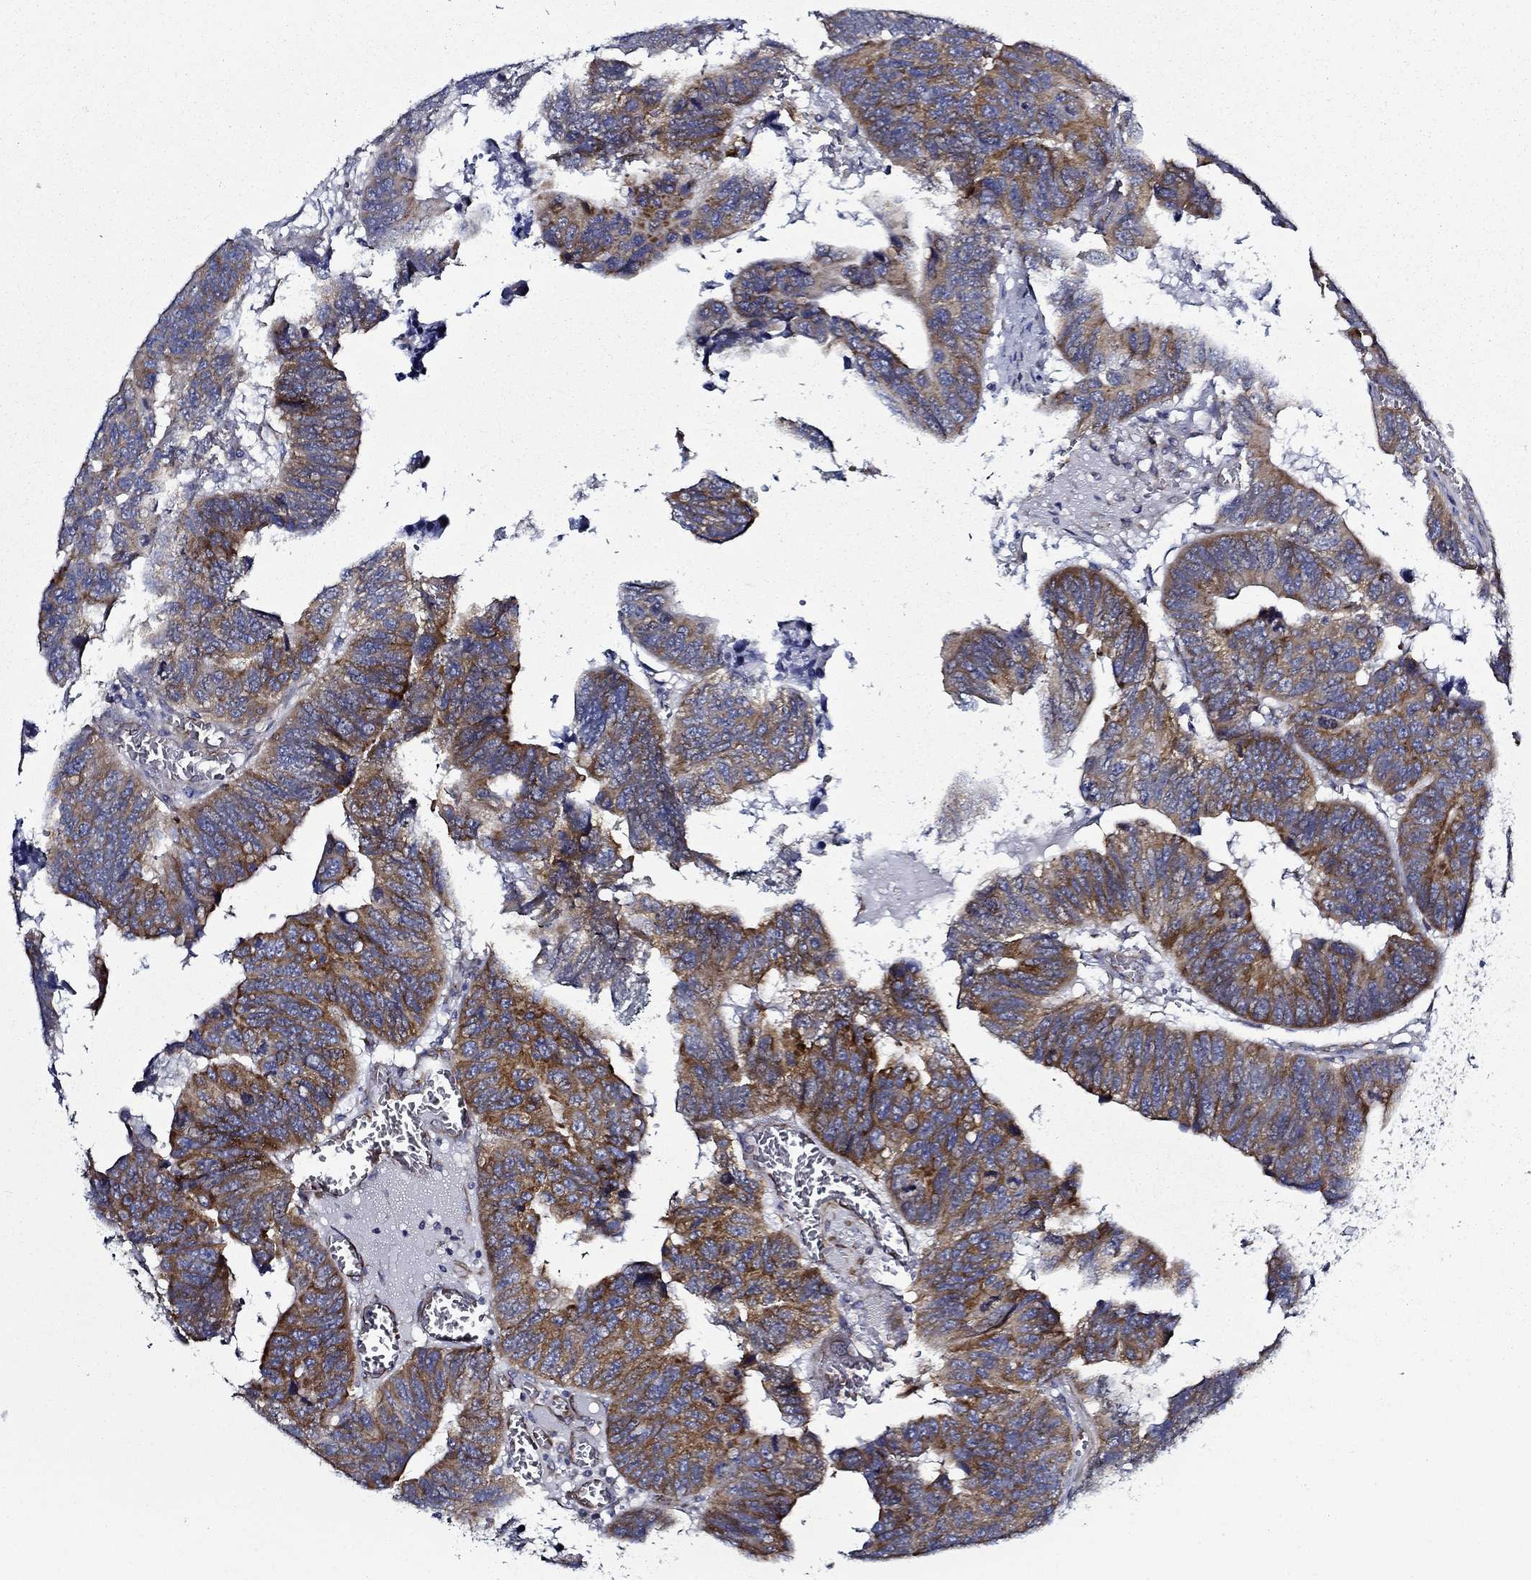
{"staining": {"intensity": "strong", "quantity": "25%-75%", "location": "cytoplasmic/membranous"}, "tissue": "colorectal cancer", "cell_type": "Tumor cells", "image_type": "cancer", "snomed": [{"axis": "morphology", "description": "Adenocarcinoma, NOS"}, {"axis": "topography", "description": "Appendix"}, {"axis": "topography", "description": "Colon"}, {"axis": "topography", "description": "Cecum"}, {"axis": "topography", "description": "Colon asc"}], "caption": "Immunohistochemistry histopathology image of human colorectal adenocarcinoma stained for a protein (brown), which reveals high levels of strong cytoplasmic/membranous staining in about 25%-75% of tumor cells.", "gene": "FXR1", "patient": {"sex": "female", "age": 85}}